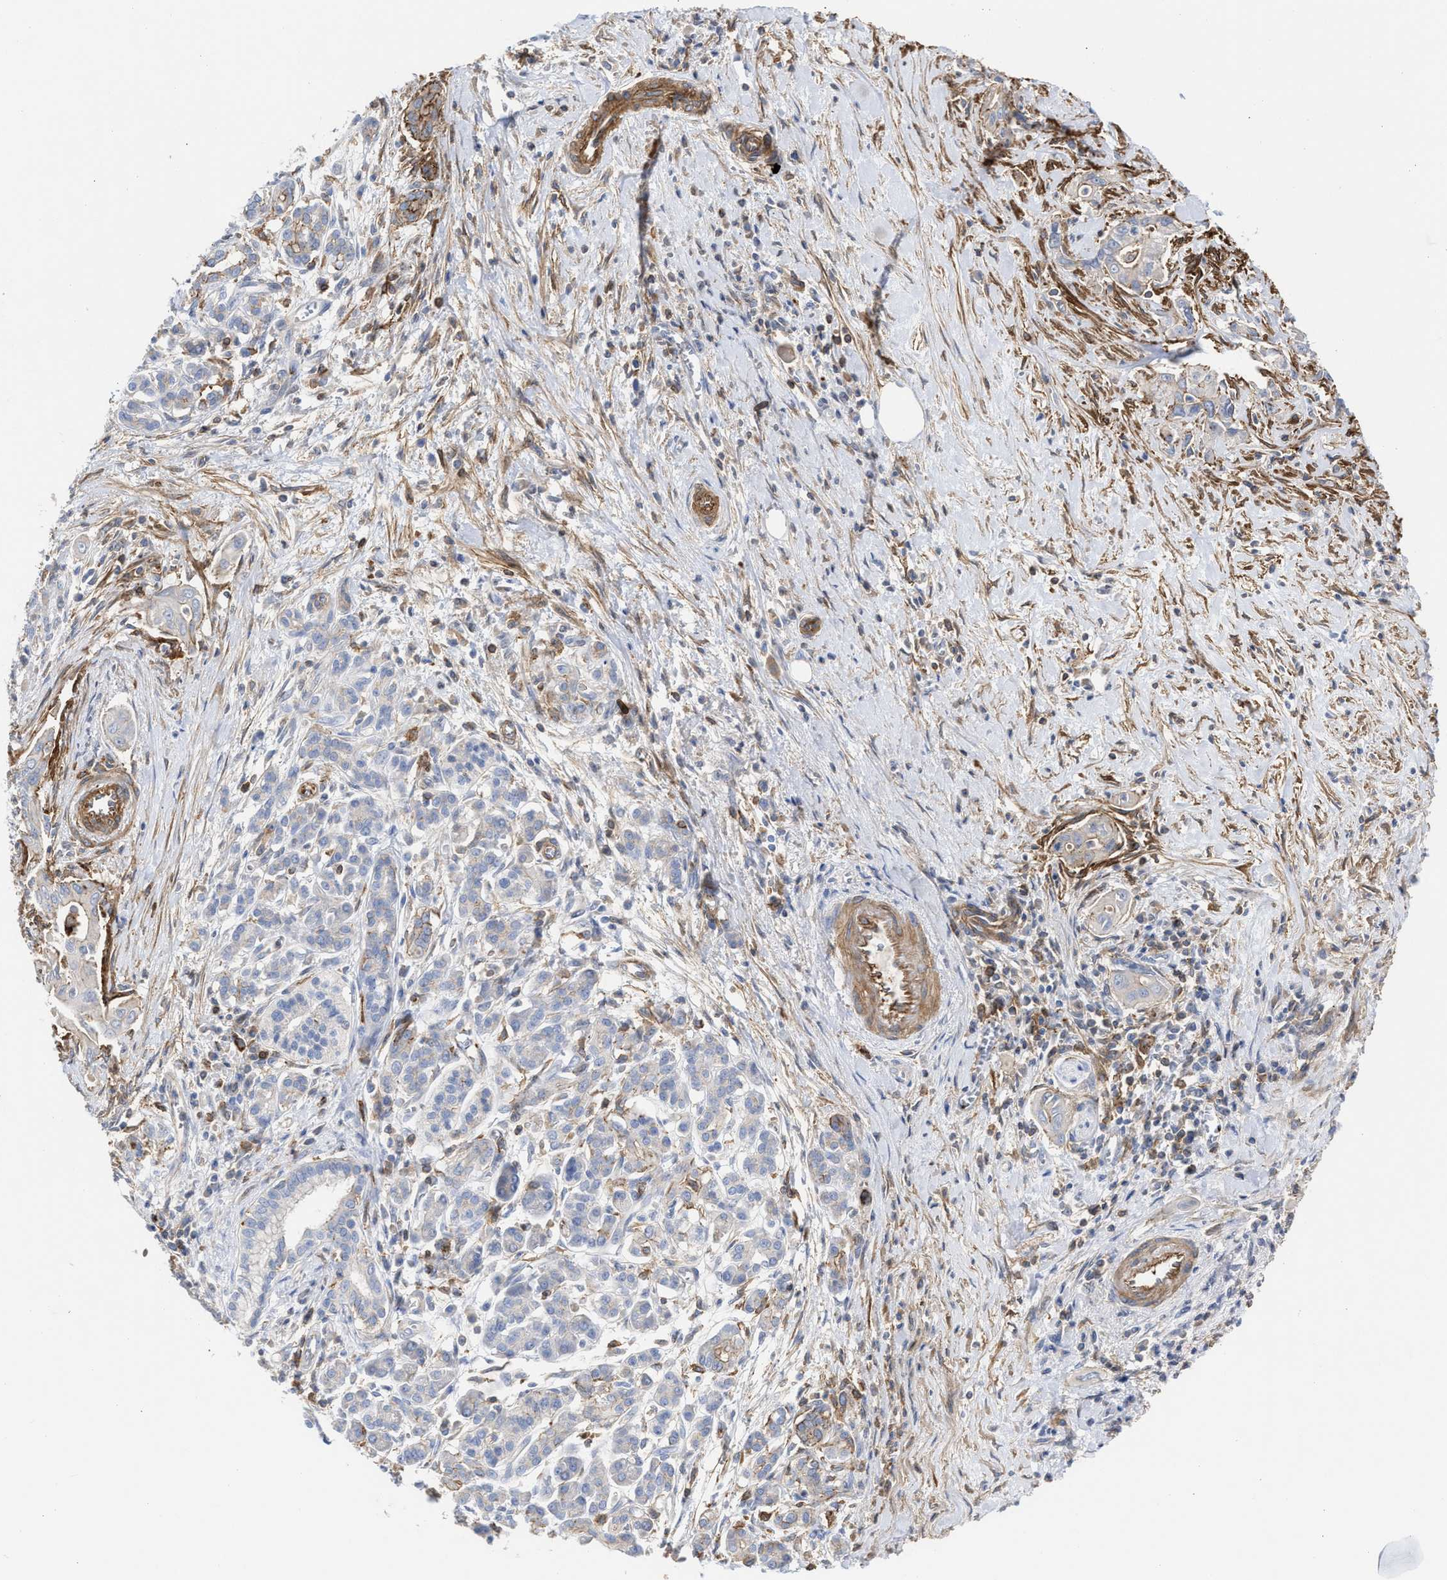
{"staining": {"intensity": "negative", "quantity": "none", "location": "none"}, "tissue": "pancreatic cancer", "cell_type": "Tumor cells", "image_type": "cancer", "snomed": [{"axis": "morphology", "description": "Adenocarcinoma, NOS"}, {"axis": "topography", "description": "Pancreas"}], "caption": "A high-resolution histopathology image shows immunohistochemistry (IHC) staining of pancreatic cancer (adenocarcinoma), which displays no significant expression in tumor cells. (DAB (3,3'-diaminobenzidine) immunohistochemistry (IHC), high magnification).", "gene": "HS3ST5", "patient": {"sex": "male", "age": 58}}